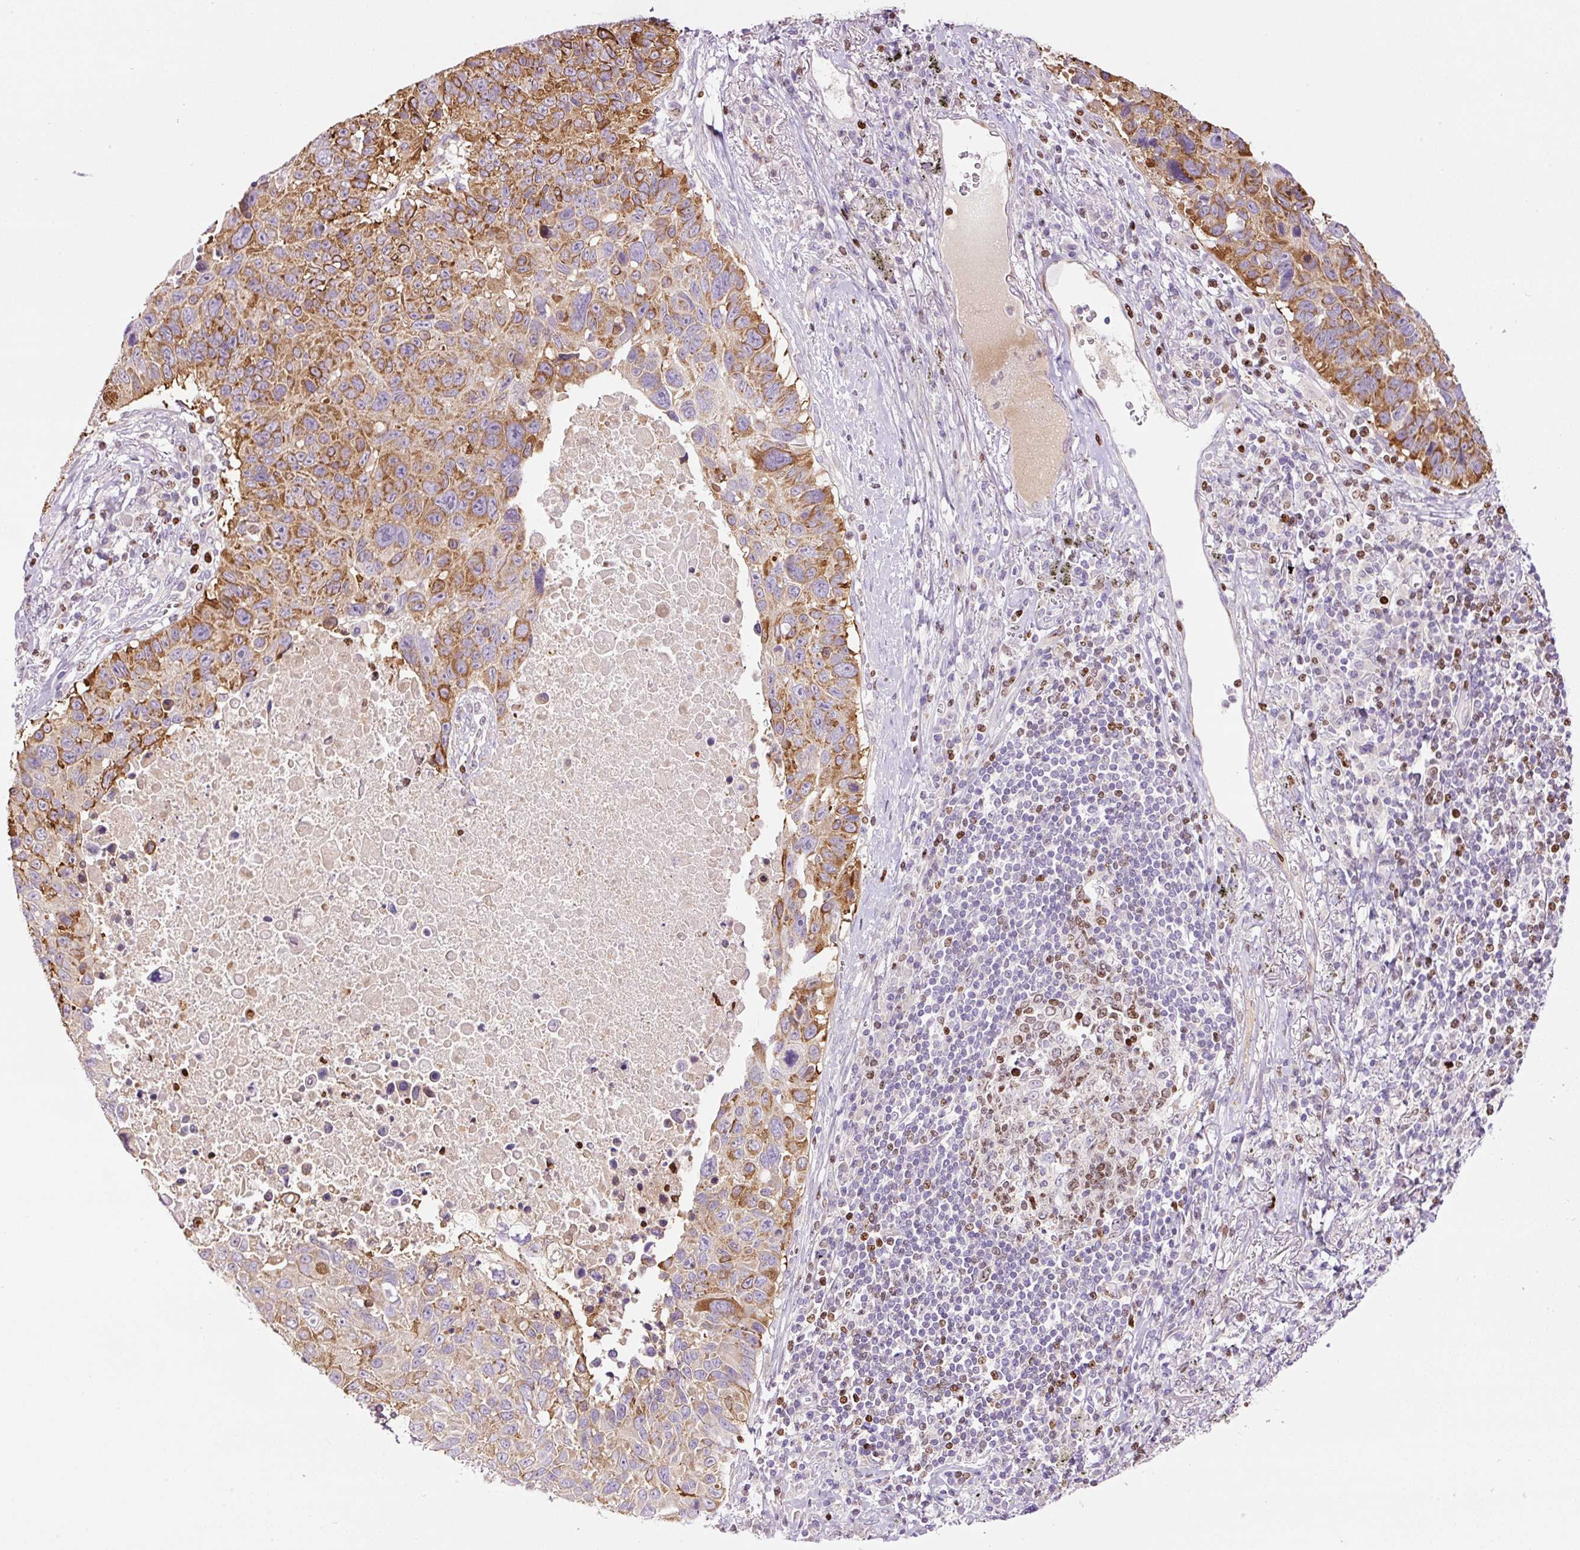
{"staining": {"intensity": "moderate", "quantity": ">75%", "location": "cytoplasmic/membranous"}, "tissue": "lung cancer", "cell_type": "Tumor cells", "image_type": "cancer", "snomed": [{"axis": "morphology", "description": "Squamous cell carcinoma, NOS"}, {"axis": "topography", "description": "Lung"}], "caption": "This is a micrograph of immunohistochemistry (IHC) staining of lung cancer (squamous cell carcinoma), which shows moderate positivity in the cytoplasmic/membranous of tumor cells.", "gene": "TMEM8B", "patient": {"sex": "male", "age": 66}}